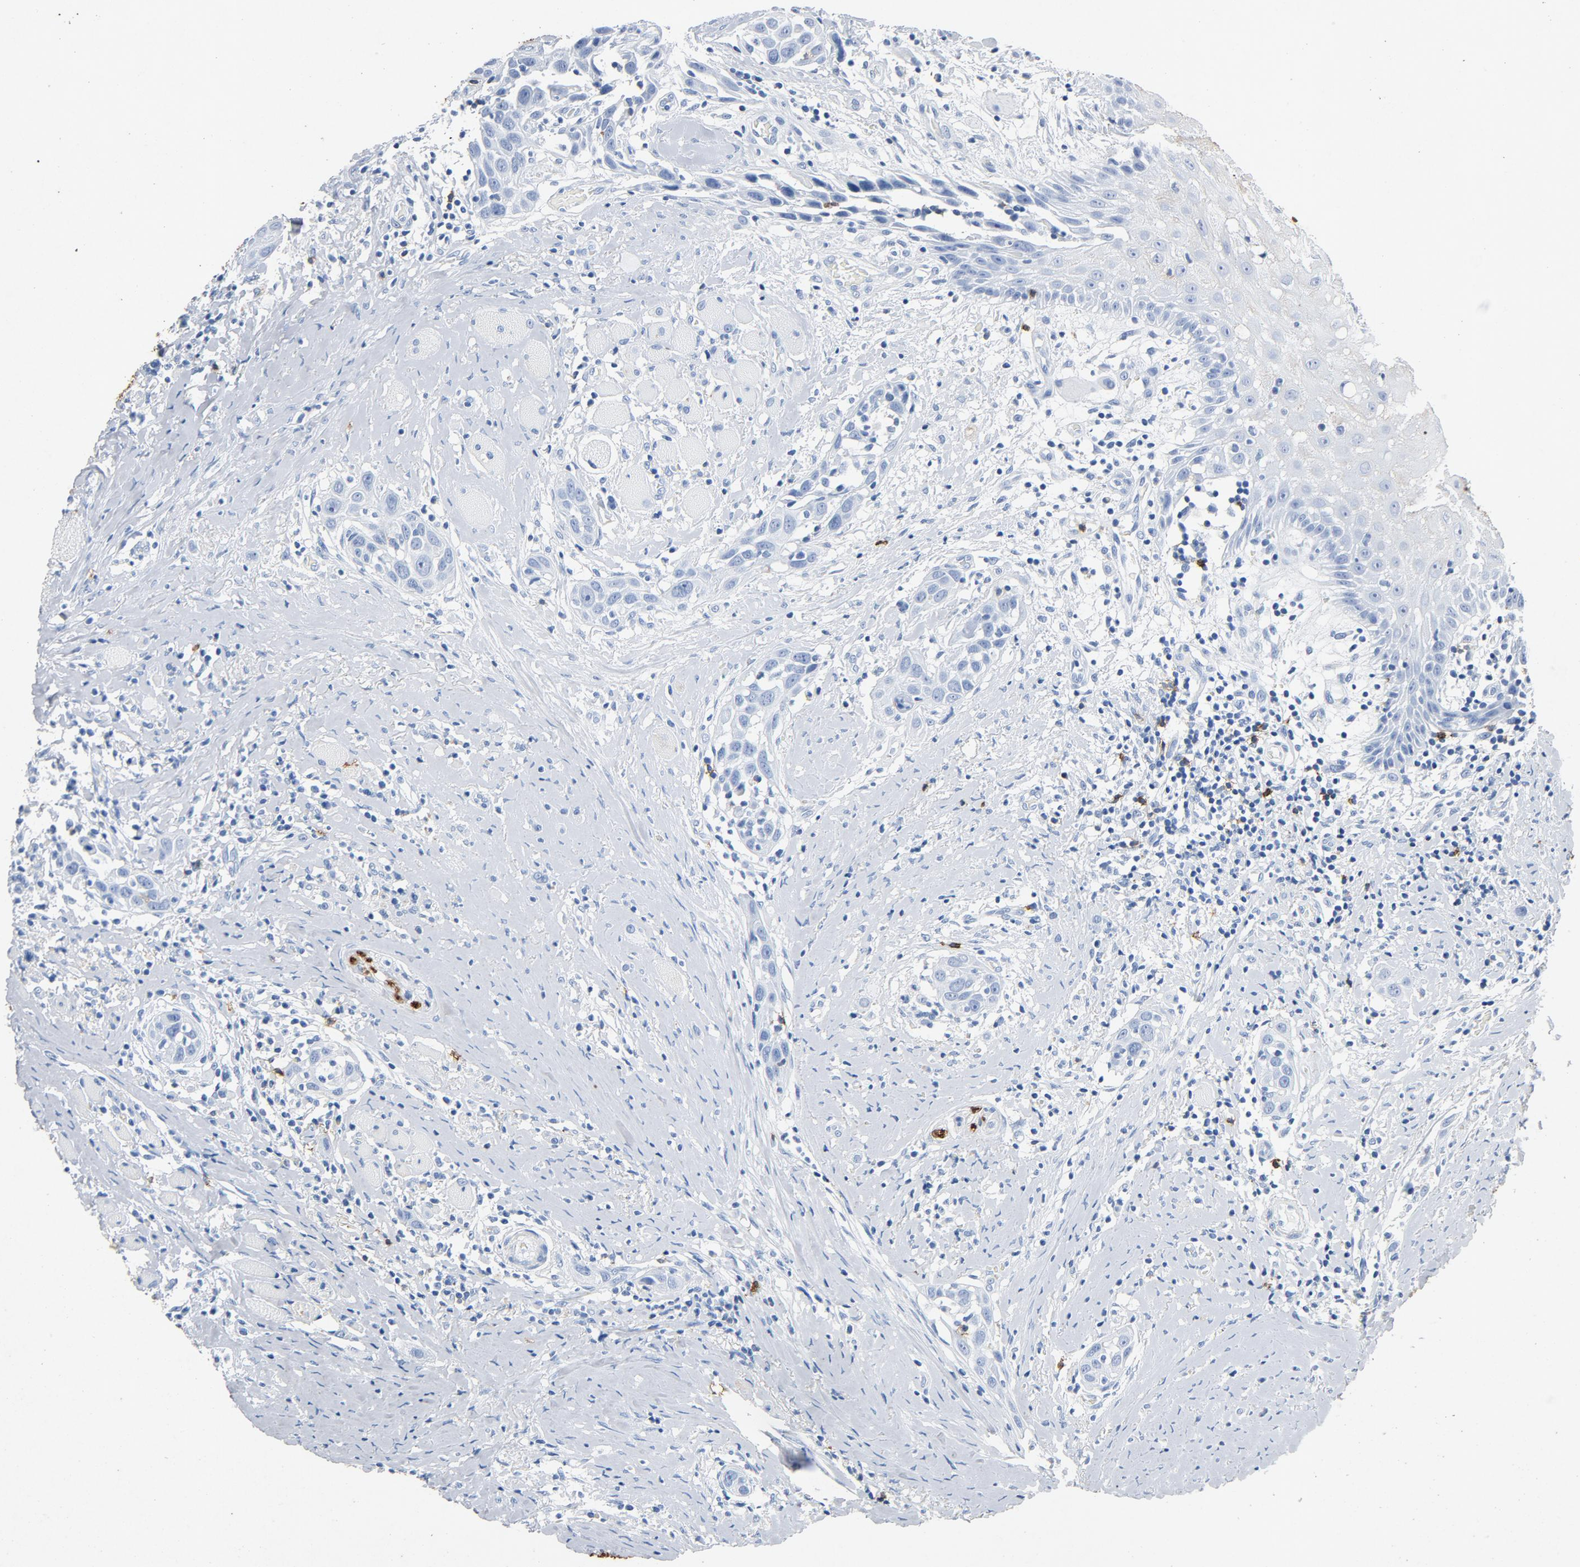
{"staining": {"intensity": "negative", "quantity": "none", "location": "none"}, "tissue": "head and neck cancer", "cell_type": "Tumor cells", "image_type": "cancer", "snomed": [{"axis": "morphology", "description": "Squamous cell carcinoma, NOS"}, {"axis": "topography", "description": "Oral tissue"}, {"axis": "topography", "description": "Head-Neck"}], "caption": "Human head and neck squamous cell carcinoma stained for a protein using immunohistochemistry (IHC) shows no positivity in tumor cells.", "gene": "PTPRB", "patient": {"sex": "female", "age": 50}}